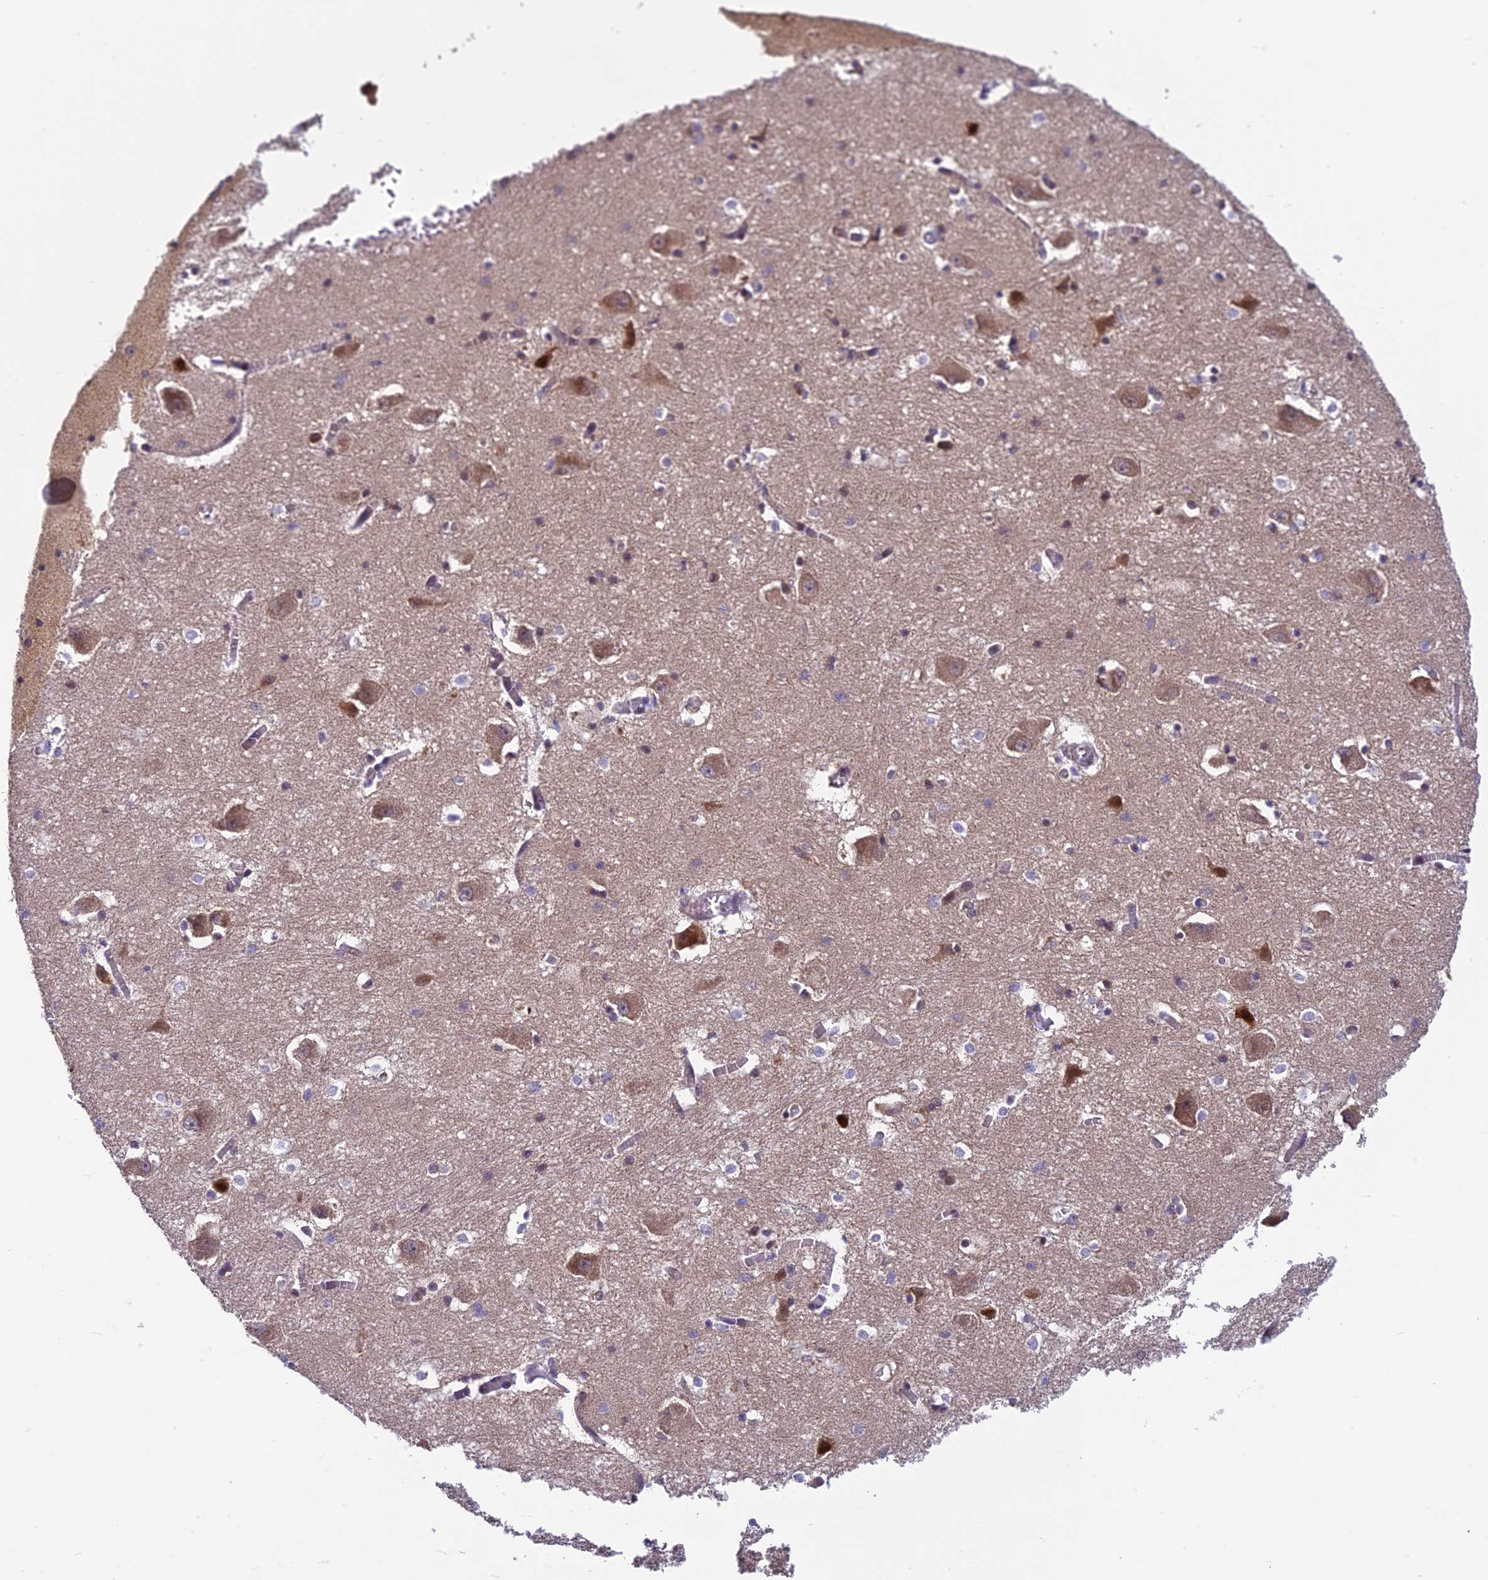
{"staining": {"intensity": "moderate", "quantity": "<25%", "location": "nuclear"}, "tissue": "caudate", "cell_type": "Glial cells", "image_type": "normal", "snomed": [{"axis": "morphology", "description": "Normal tissue, NOS"}, {"axis": "topography", "description": "Lateral ventricle wall"}], "caption": "Glial cells display low levels of moderate nuclear expression in about <25% of cells in benign human caudate.", "gene": "CCDC15", "patient": {"sex": "male", "age": 37}}